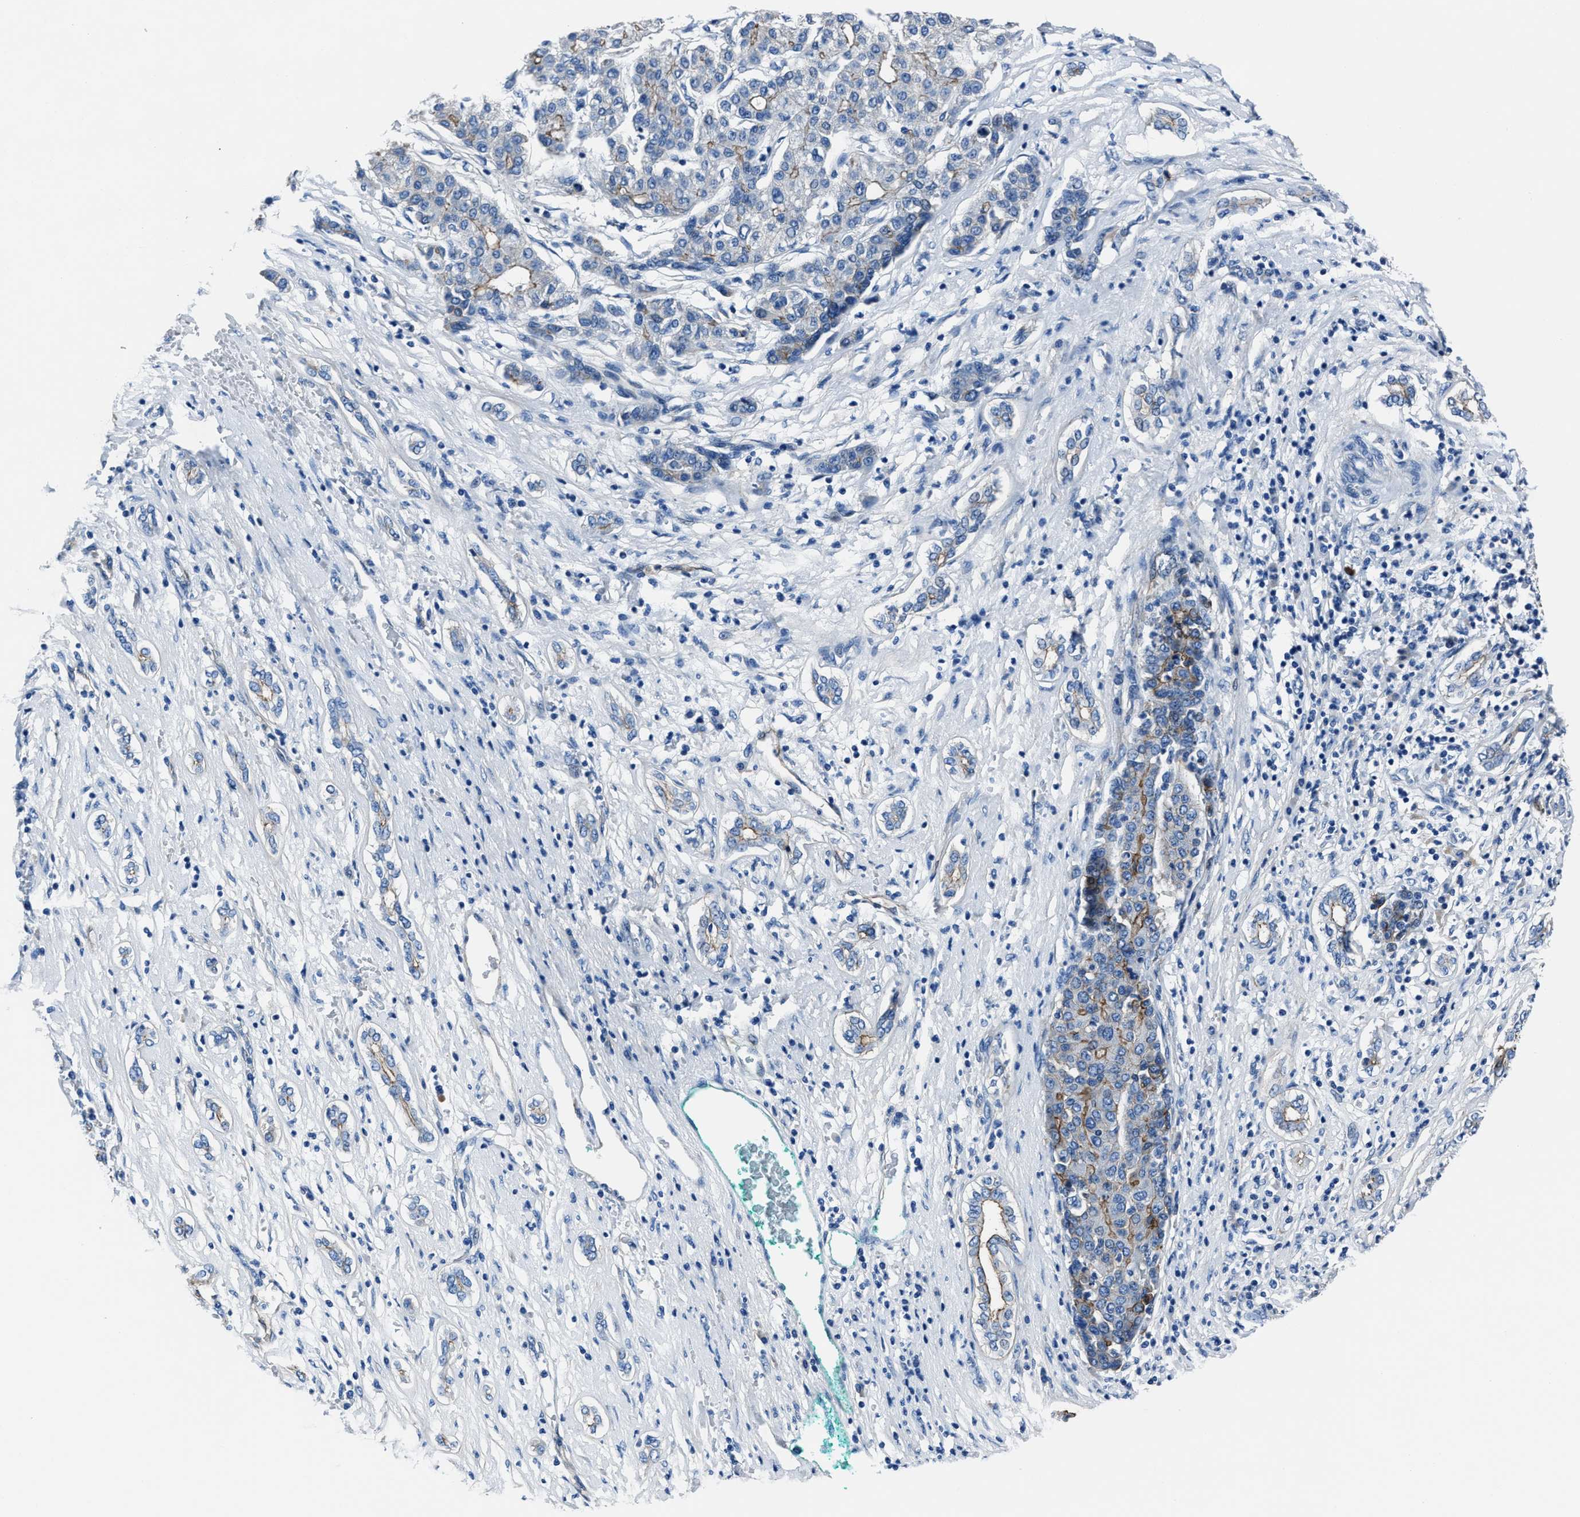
{"staining": {"intensity": "moderate", "quantity": "25%-75%", "location": "cytoplasmic/membranous"}, "tissue": "liver cancer", "cell_type": "Tumor cells", "image_type": "cancer", "snomed": [{"axis": "morphology", "description": "Carcinoma, Hepatocellular, NOS"}, {"axis": "topography", "description": "Liver"}], "caption": "Immunohistochemistry (DAB (3,3'-diaminobenzidine)) staining of hepatocellular carcinoma (liver) demonstrates moderate cytoplasmic/membranous protein positivity in about 25%-75% of tumor cells. (IHC, brightfield microscopy, high magnification).", "gene": "LMO7", "patient": {"sex": "male", "age": 65}}